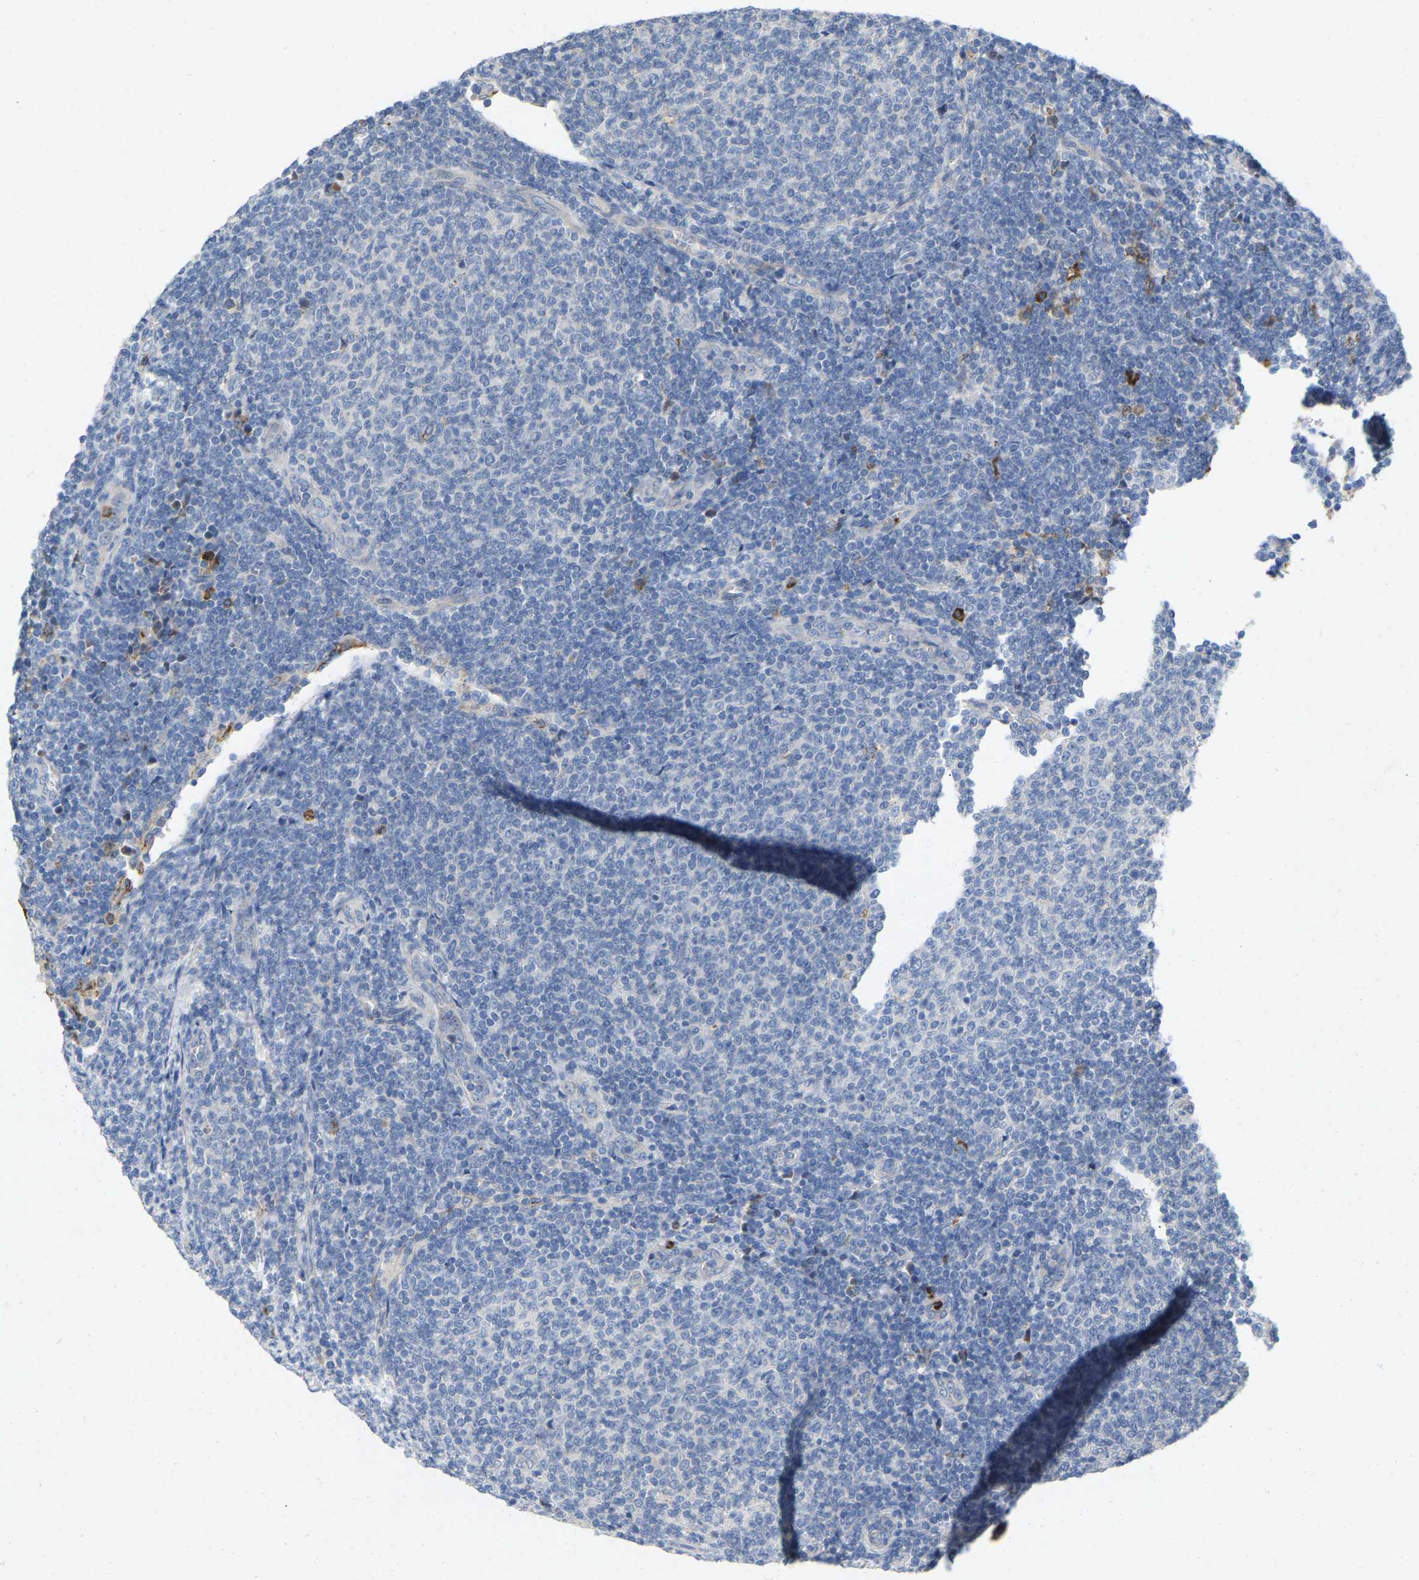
{"staining": {"intensity": "negative", "quantity": "none", "location": "none"}, "tissue": "lymphoma", "cell_type": "Tumor cells", "image_type": "cancer", "snomed": [{"axis": "morphology", "description": "Malignant lymphoma, non-Hodgkin's type, Low grade"}, {"axis": "topography", "description": "Lymph node"}], "caption": "Histopathology image shows no significant protein positivity in tumor cells of malignant lymphoma, non-Hodgkin's type (low-grade). The staining was performed using DAB (3,3'-diaminobenzidine) to visualize the protein expression in brown, while the nuclei were stained in blue with hematoxylin (Magnification: 20x).", "gene": "RHEB", "patient": {"sex": "male", "age": 66}}